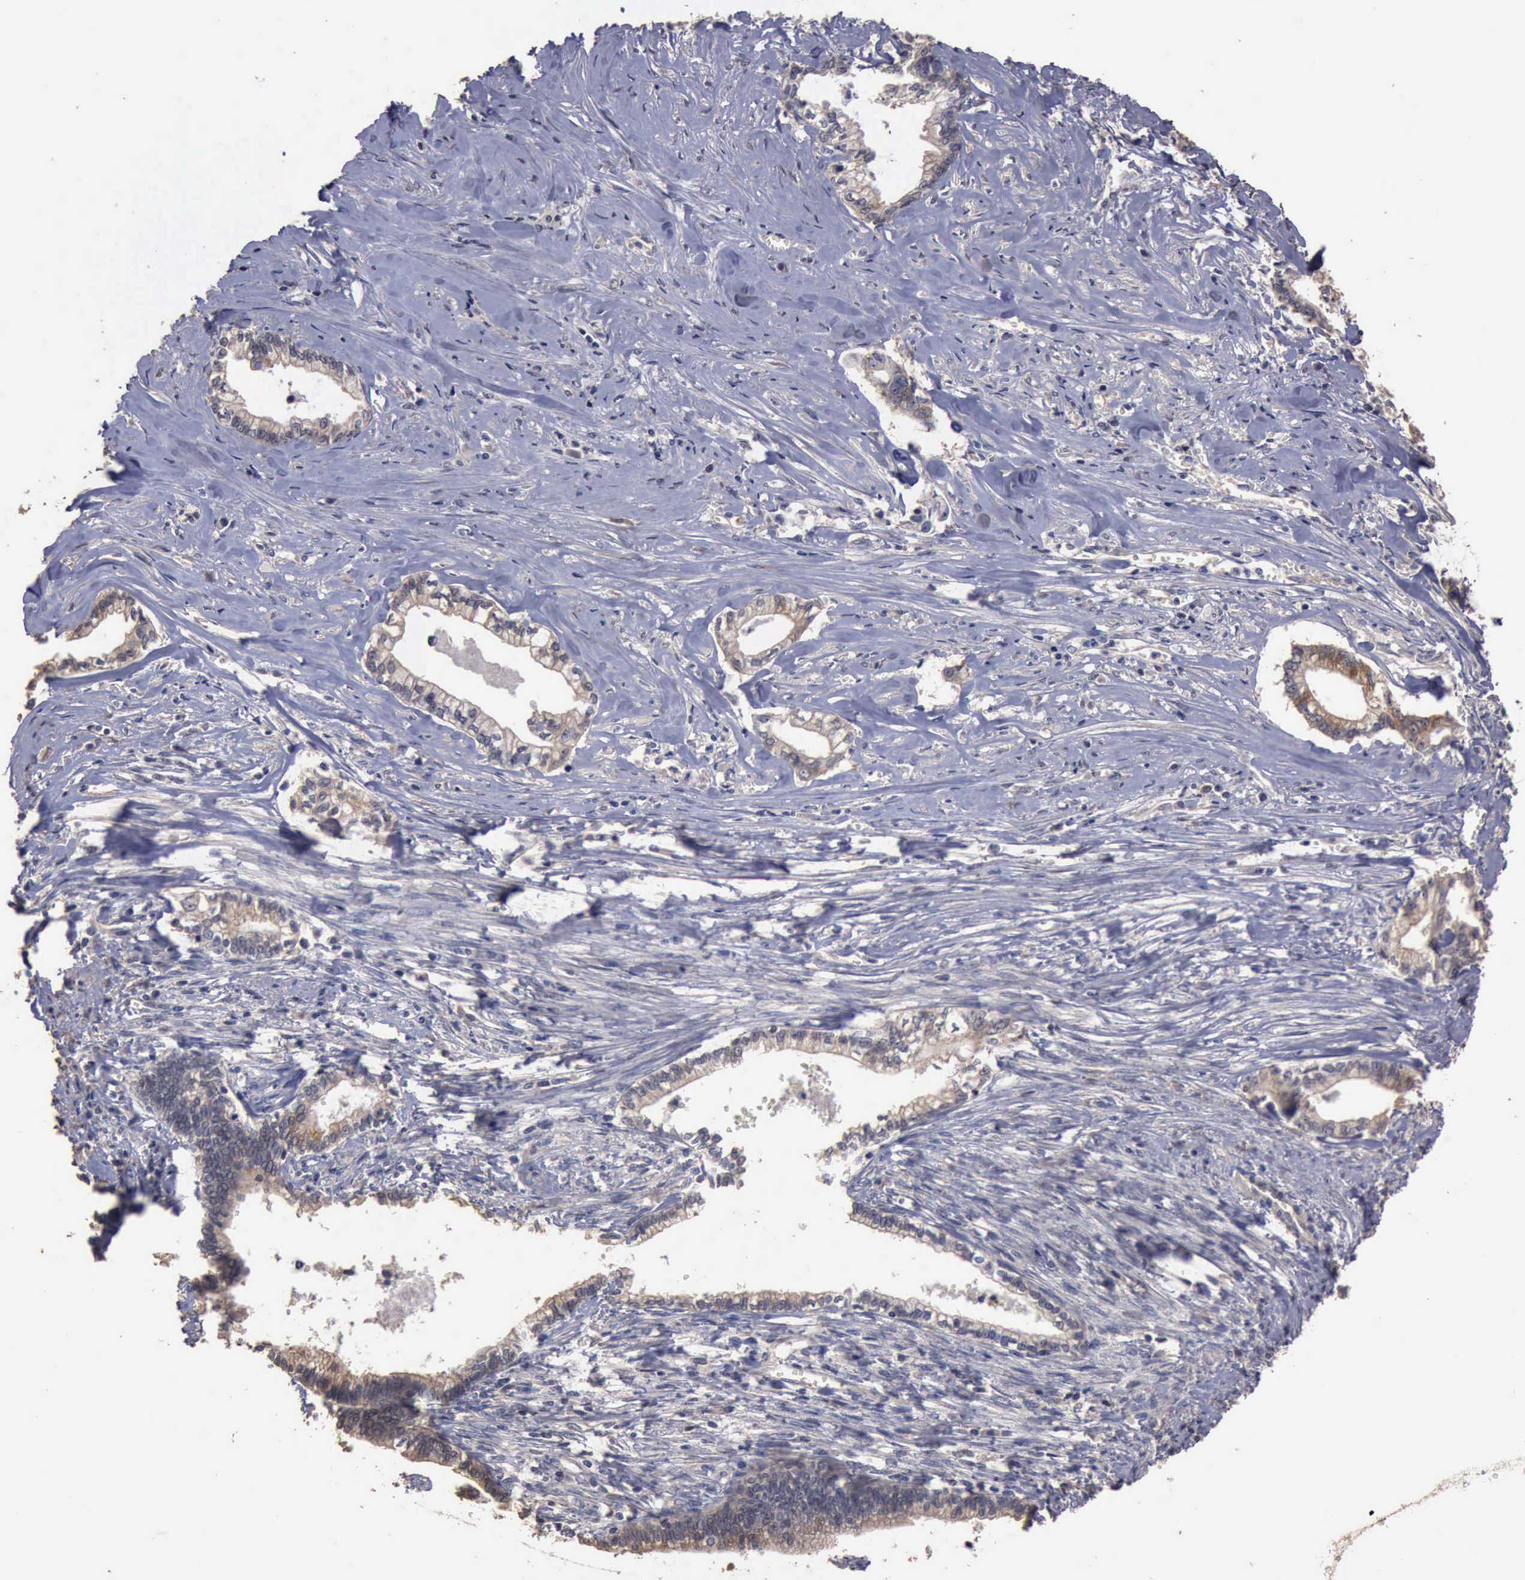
{"staining": {"intensity": "moderate", "quantity": "25%-75%", "location": "cytoplasmic/membranous"}, "tissue": "liver cancer", "cell_type": "Tumor cells", "image_type": "cancer", "snomed": [{"axis": "morphology", "description": "Cholangiocarcinoma"}, {"axis": "topography", "description": "Liver"}], "caption": "Protein expression by immunohistochemistry (IHC) exhibits moderate cytoplasmic/membranous staining in about 25%-75% of tumor cells in cholangiocarcinoma (liver).", "gene": "CRKL", "patient": {"sex": "male", "age": 57}}